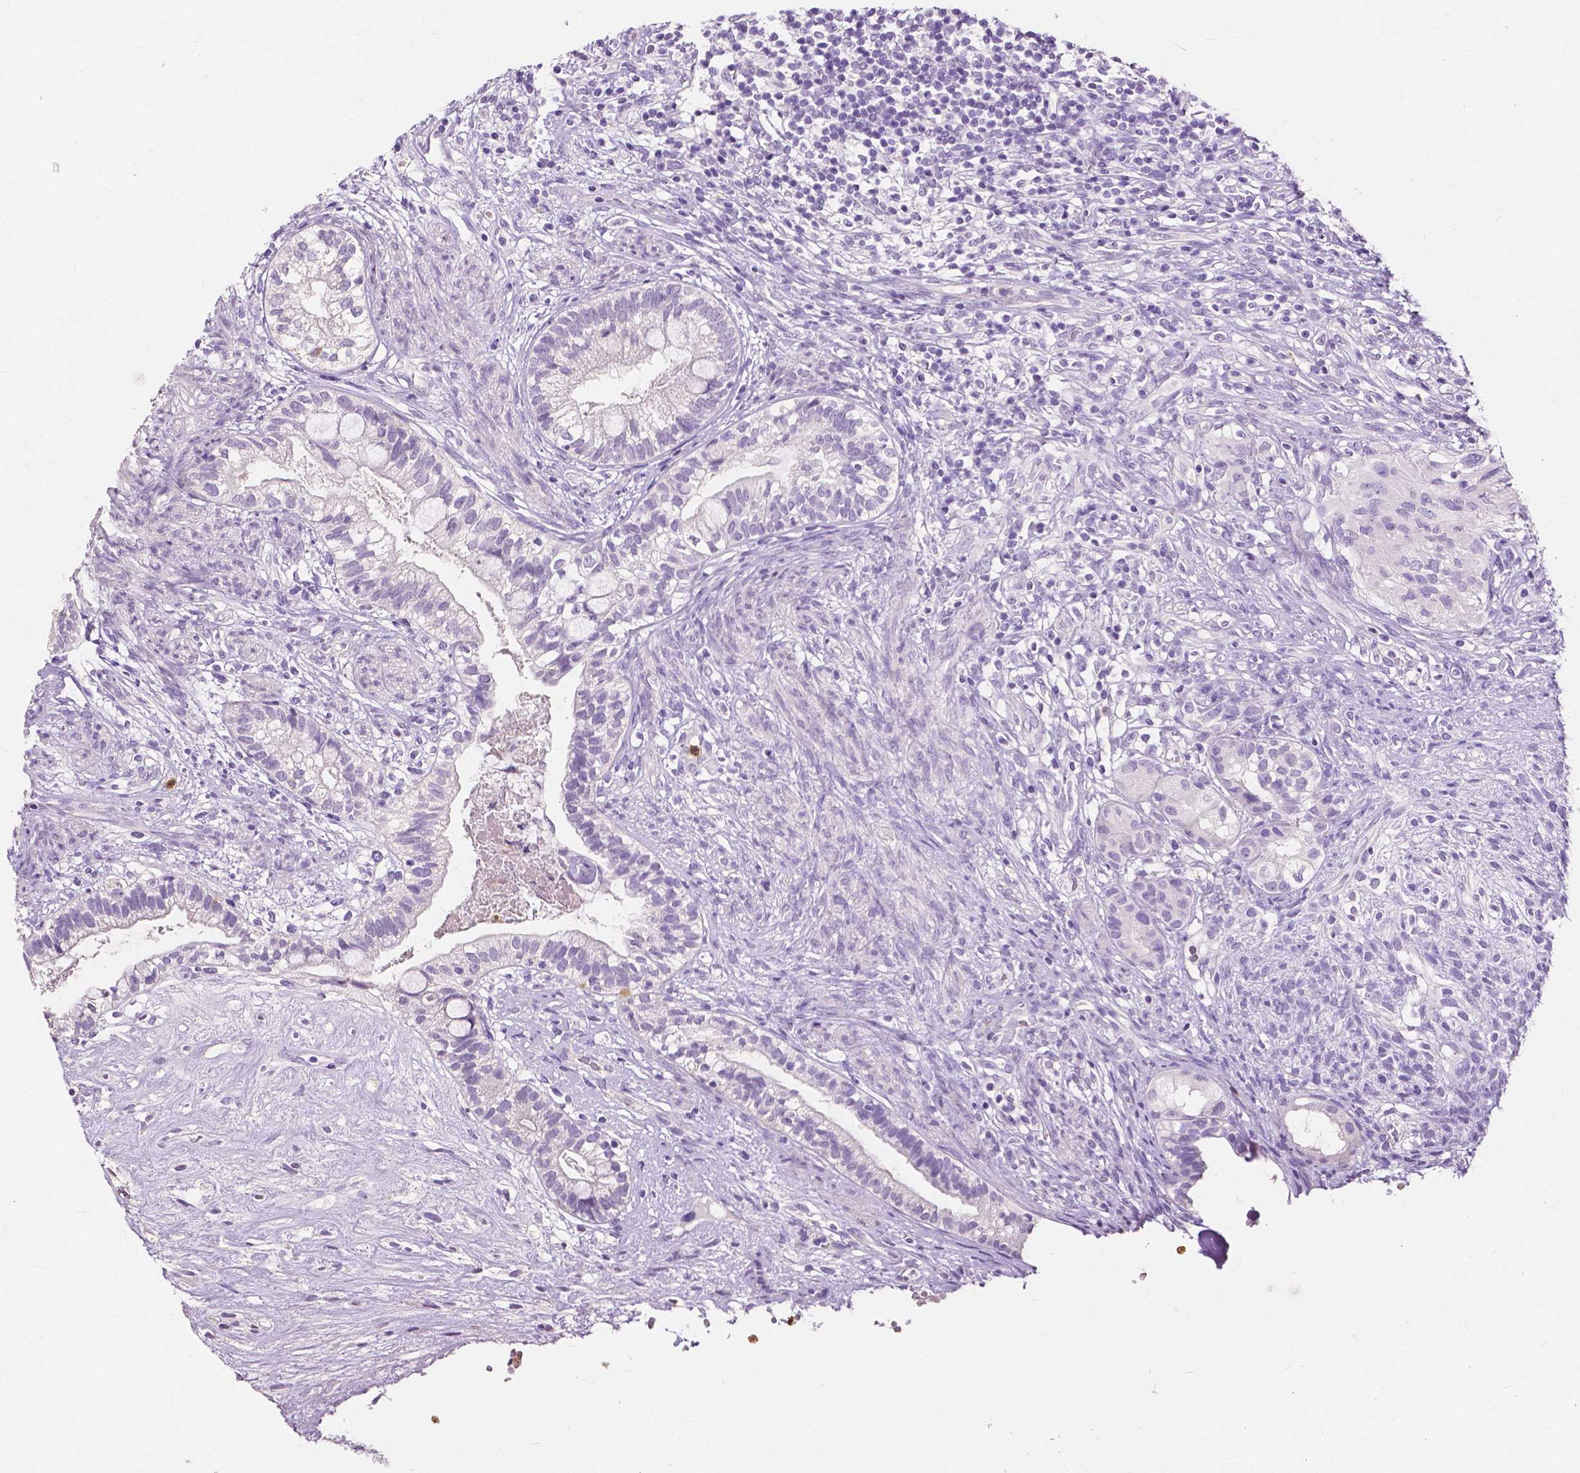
{"staining": {"intensity": "negative", "quantity": "none", "location": "none"}, "tissue": "testis cancer", "cell_type": "Tumor cells", "image_type": "cancer", "snomed": [{"axis": "morphology", "description": "Seminoma, NOS"}, {"axis": "morphology", "description": "Carcinoma, Embryonal, NOS"}, {"axis": "topography", "description": "Testis"}], "caption": "DAB immunohistochemical staining of embryonal carcinoma (testis) reveals no significant staining in tumor cells.", "gene": "CXCR2", "patient": {"sex": "male", "age": 41}}